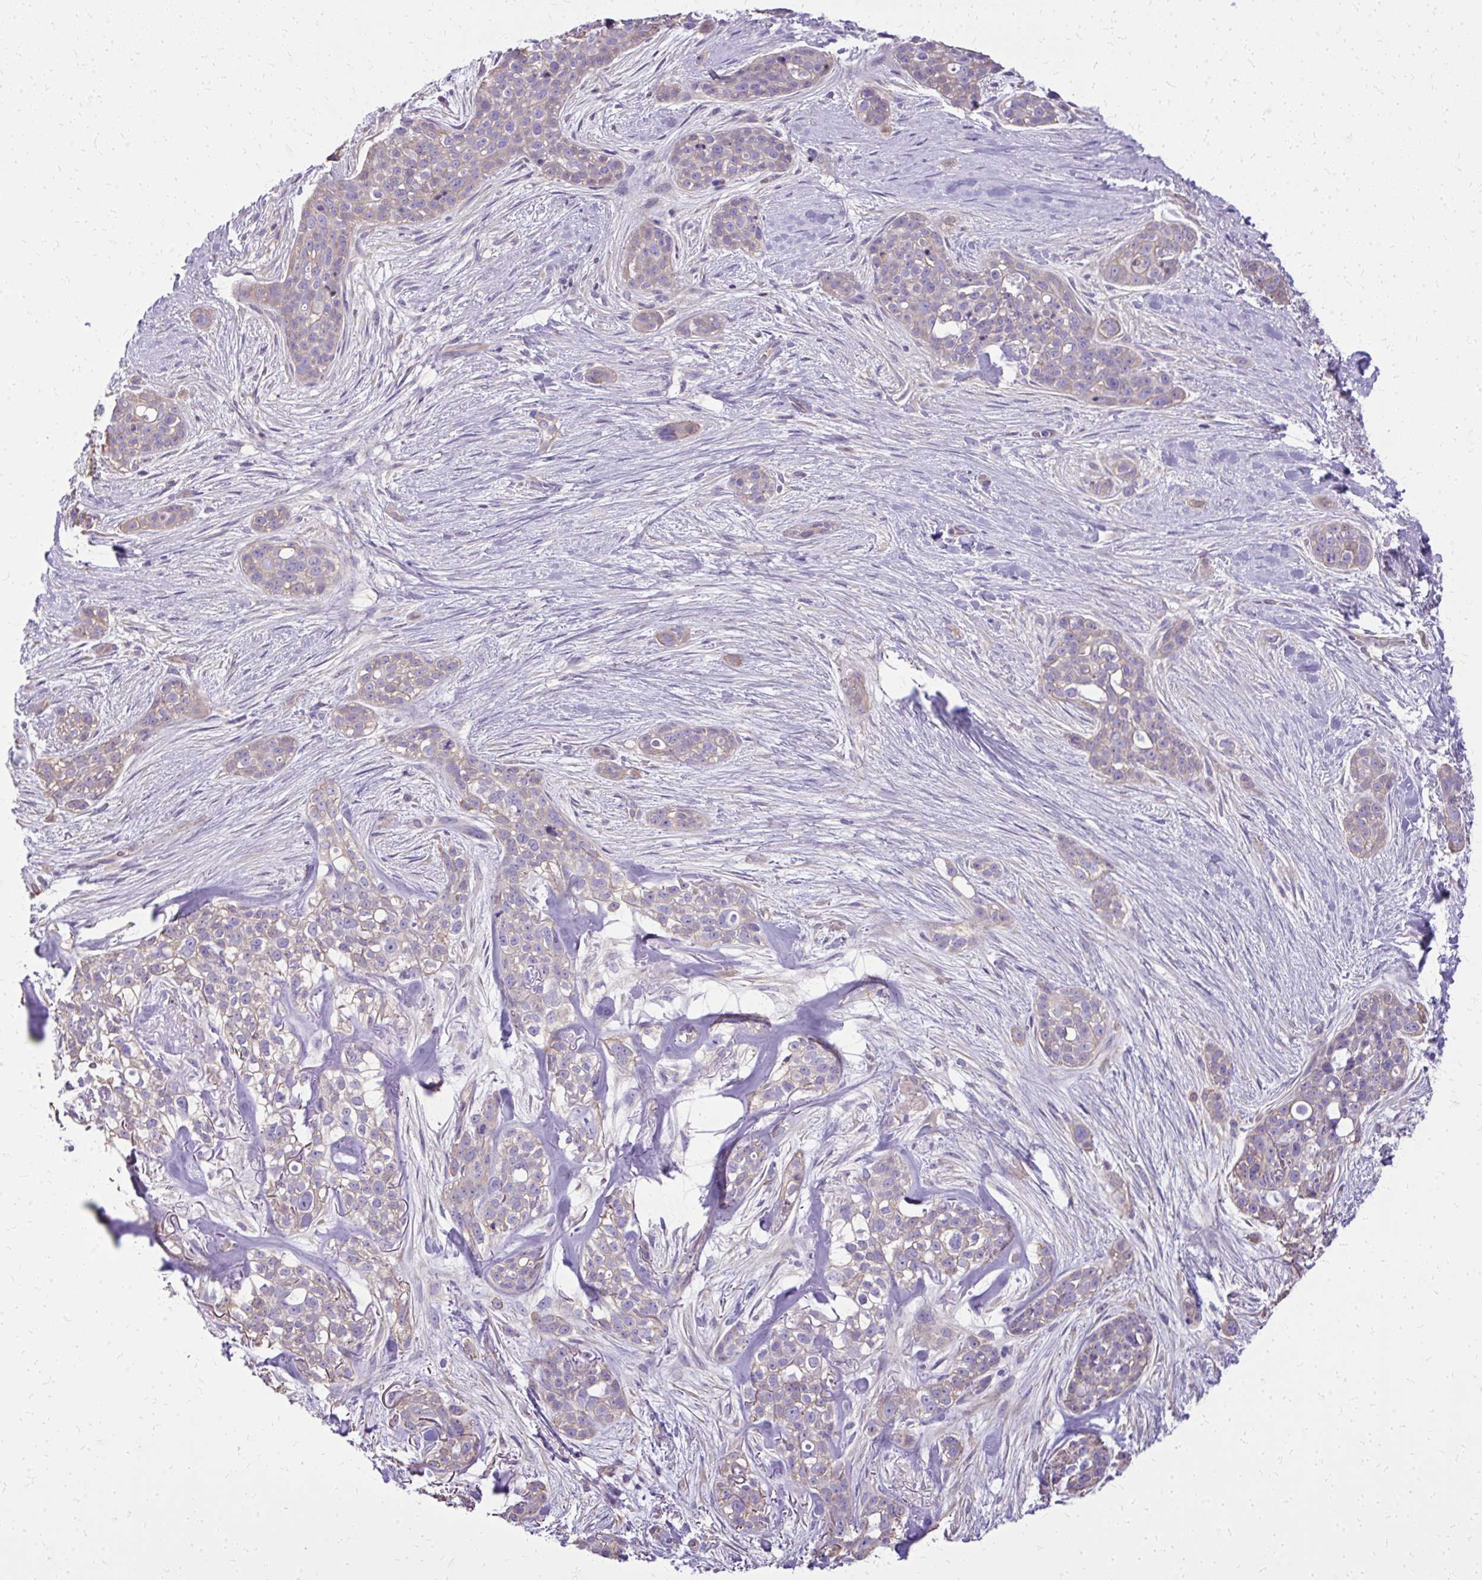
{"staining": {"intensity": "weak", "quantity": "25%-75%", "location": "cytoplasmic/membranous"}, "tissue": "skin cancer", "cell_type": "Tumor cells", "image_type": "cancer", "snomed": [{"axis": "morphology", "description": "Basal cell carcinoma"}, {"axis": "topography", "description": "Skin"}], "caption": "Human skin basal cell carcinoma stained with a brown dye reveals weak cytoplasmic/membranous positive positivity in about 25%-75% of tumor cells.", "gene": "RUNDC3B", "patient": {"sex": "female", "age": 79}}